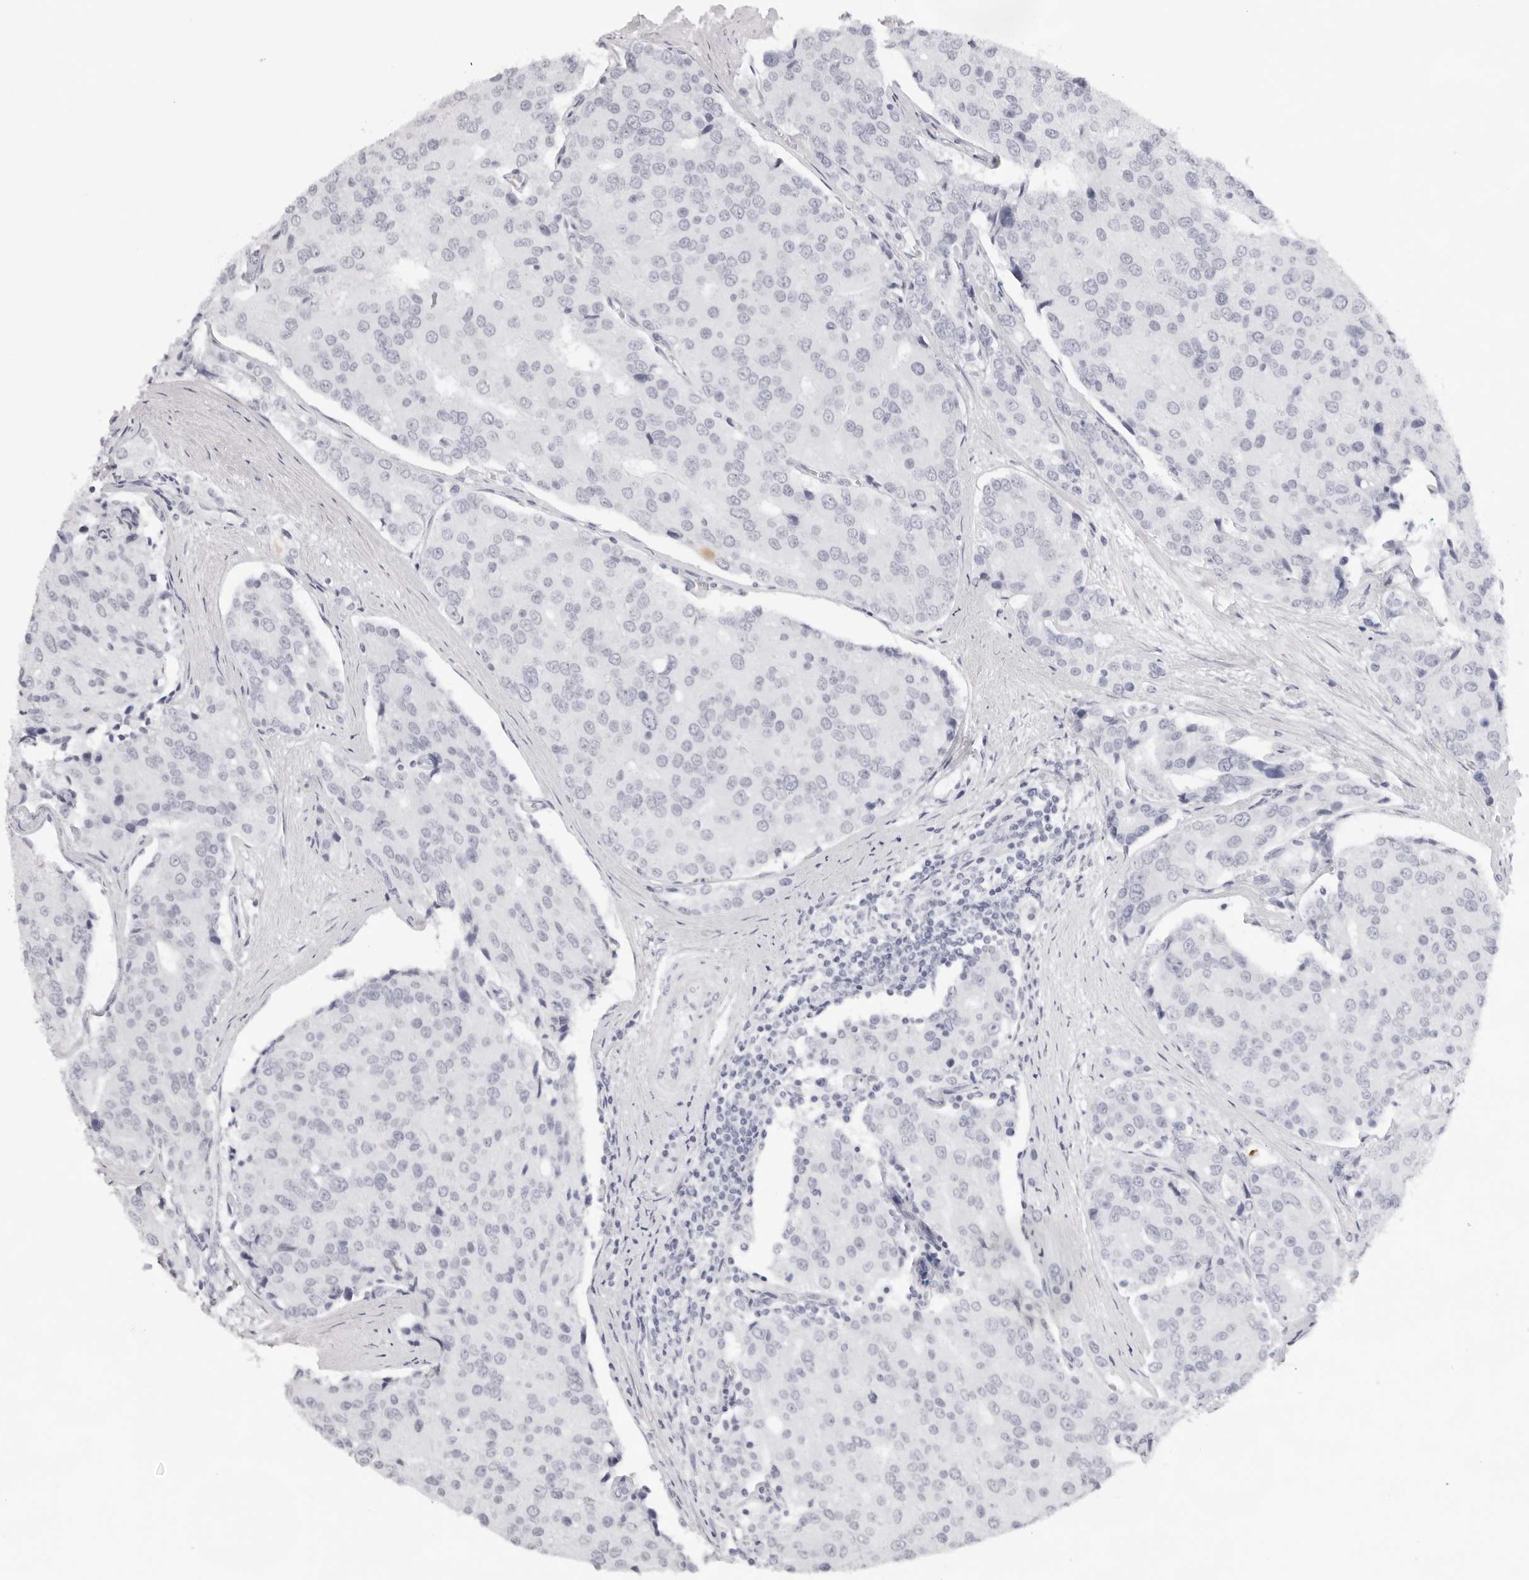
{"staining": {"intensity": "negative", "quantity": "none", "location": "none"}, "tissue": "prostate cancer", "cell_type": "Tumor cells", "image_type": "cancer", "snomed": [{"axis": "morphology", "description": "Adenocarcinoma, High grade"}, {"axis": "topography", "description": "Prostate"}], "caption": "High power microscopy micrograph of an immunohistochemistry (IHC) photomicrograph of prostate cancer, revealing no significant positivity in tumor cells. The staining is performed using DAB (3,3'-diaminobenzidine) brown chromogen with nuclei counter-stained in using hematoxylin.", "gene": "KLK12", "patient": {"sex": "male", "age": 50}}